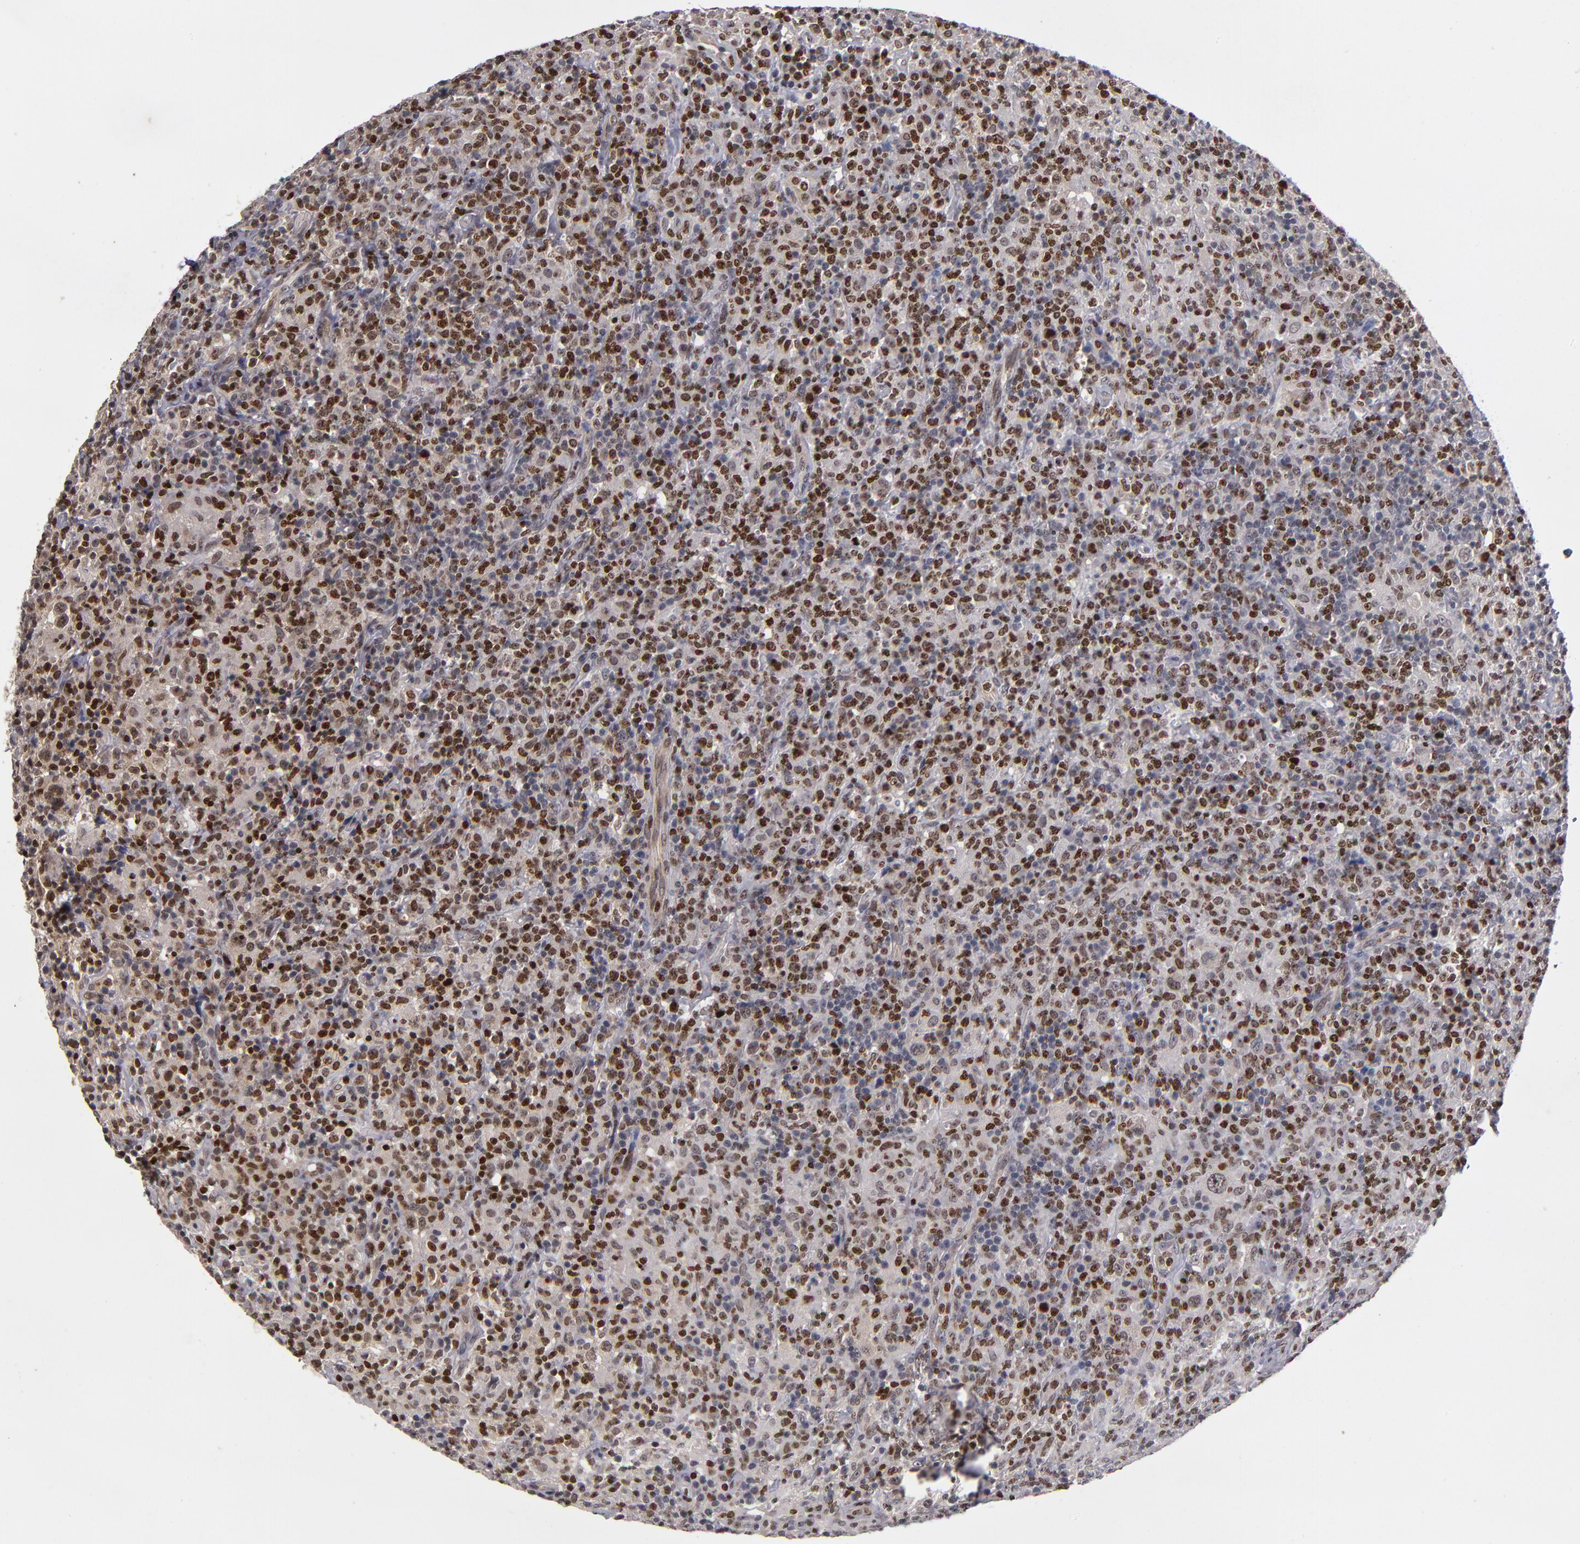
{"staining": {"intensity": "strong", "quantity": "25%-75%", "location": "nuclear"}, "tissue": "lymphoma", "cell_type": "Tumor cells", "image_type": "cancer", "snomed": [{"axis": "morphology", "description": "Hodgkin's disease, NOS"}, {"axis": "topography", "description": "Lymph node"}], "caption": "A brown stain highlights strong nuclear staining of a protein in human Hodgkin's disease tumor cells.", "gene": "KDM6A", "patient": {"sex": "male", "age": 65}}